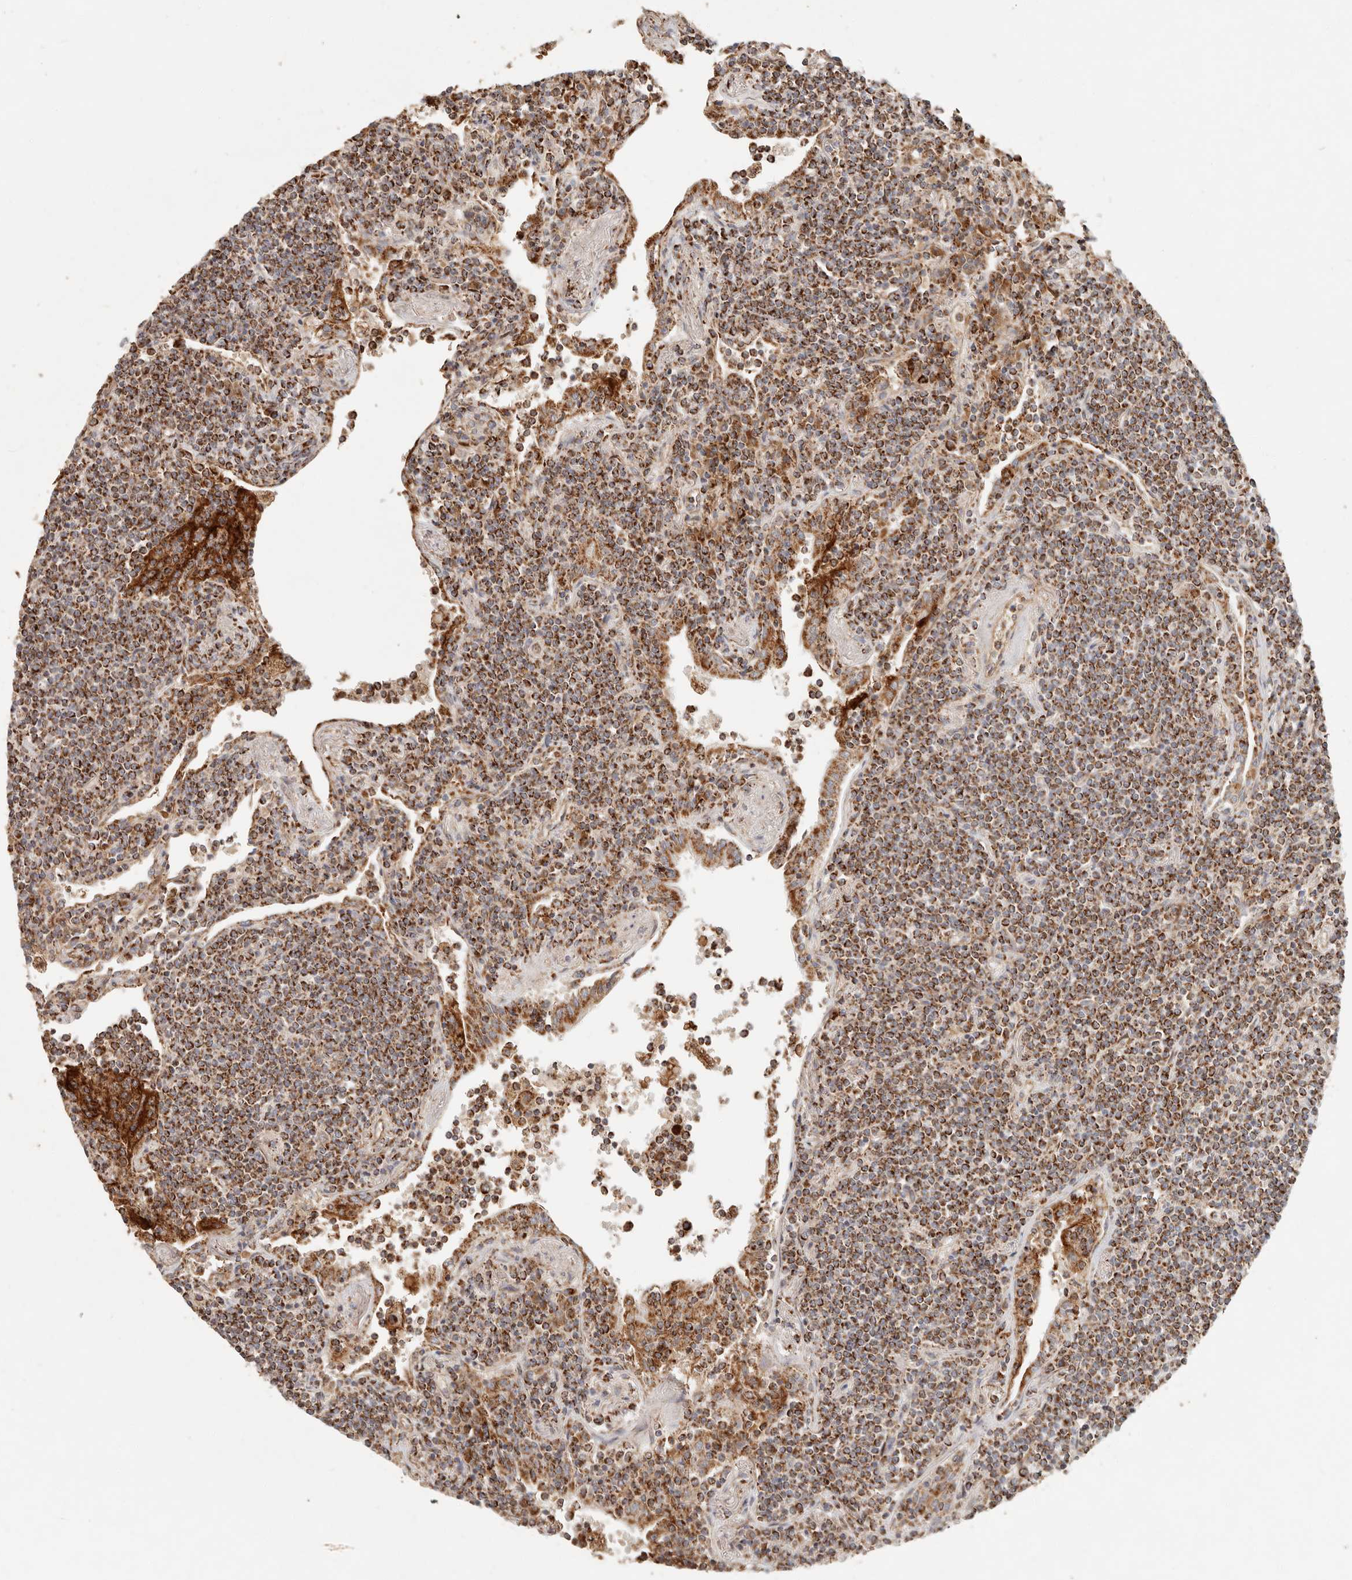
{"staining": {"intensity": "strong", "quantity": ">75%", "location": "cytoplasmic/membranous"}, "tissue": "lymphoma", "cell_type": "Tumor cells", "image_type": "cancer", "snomed": [{"axis": "morphology", "description": "Malignant lymphoma, non-Hodgkin's type, Low grade"}, {"axis": "topography", "description": "Lung"}], "caption": "Protein expression analysis of human low-grade malignant lymphoma, non-Hodgkin's type reveals strong cytoplasmic/membranous positivity in about >75% of tumor cells.", "gene": "ARHGEF10L", "patient": {"sex": "female", "age": 71}}